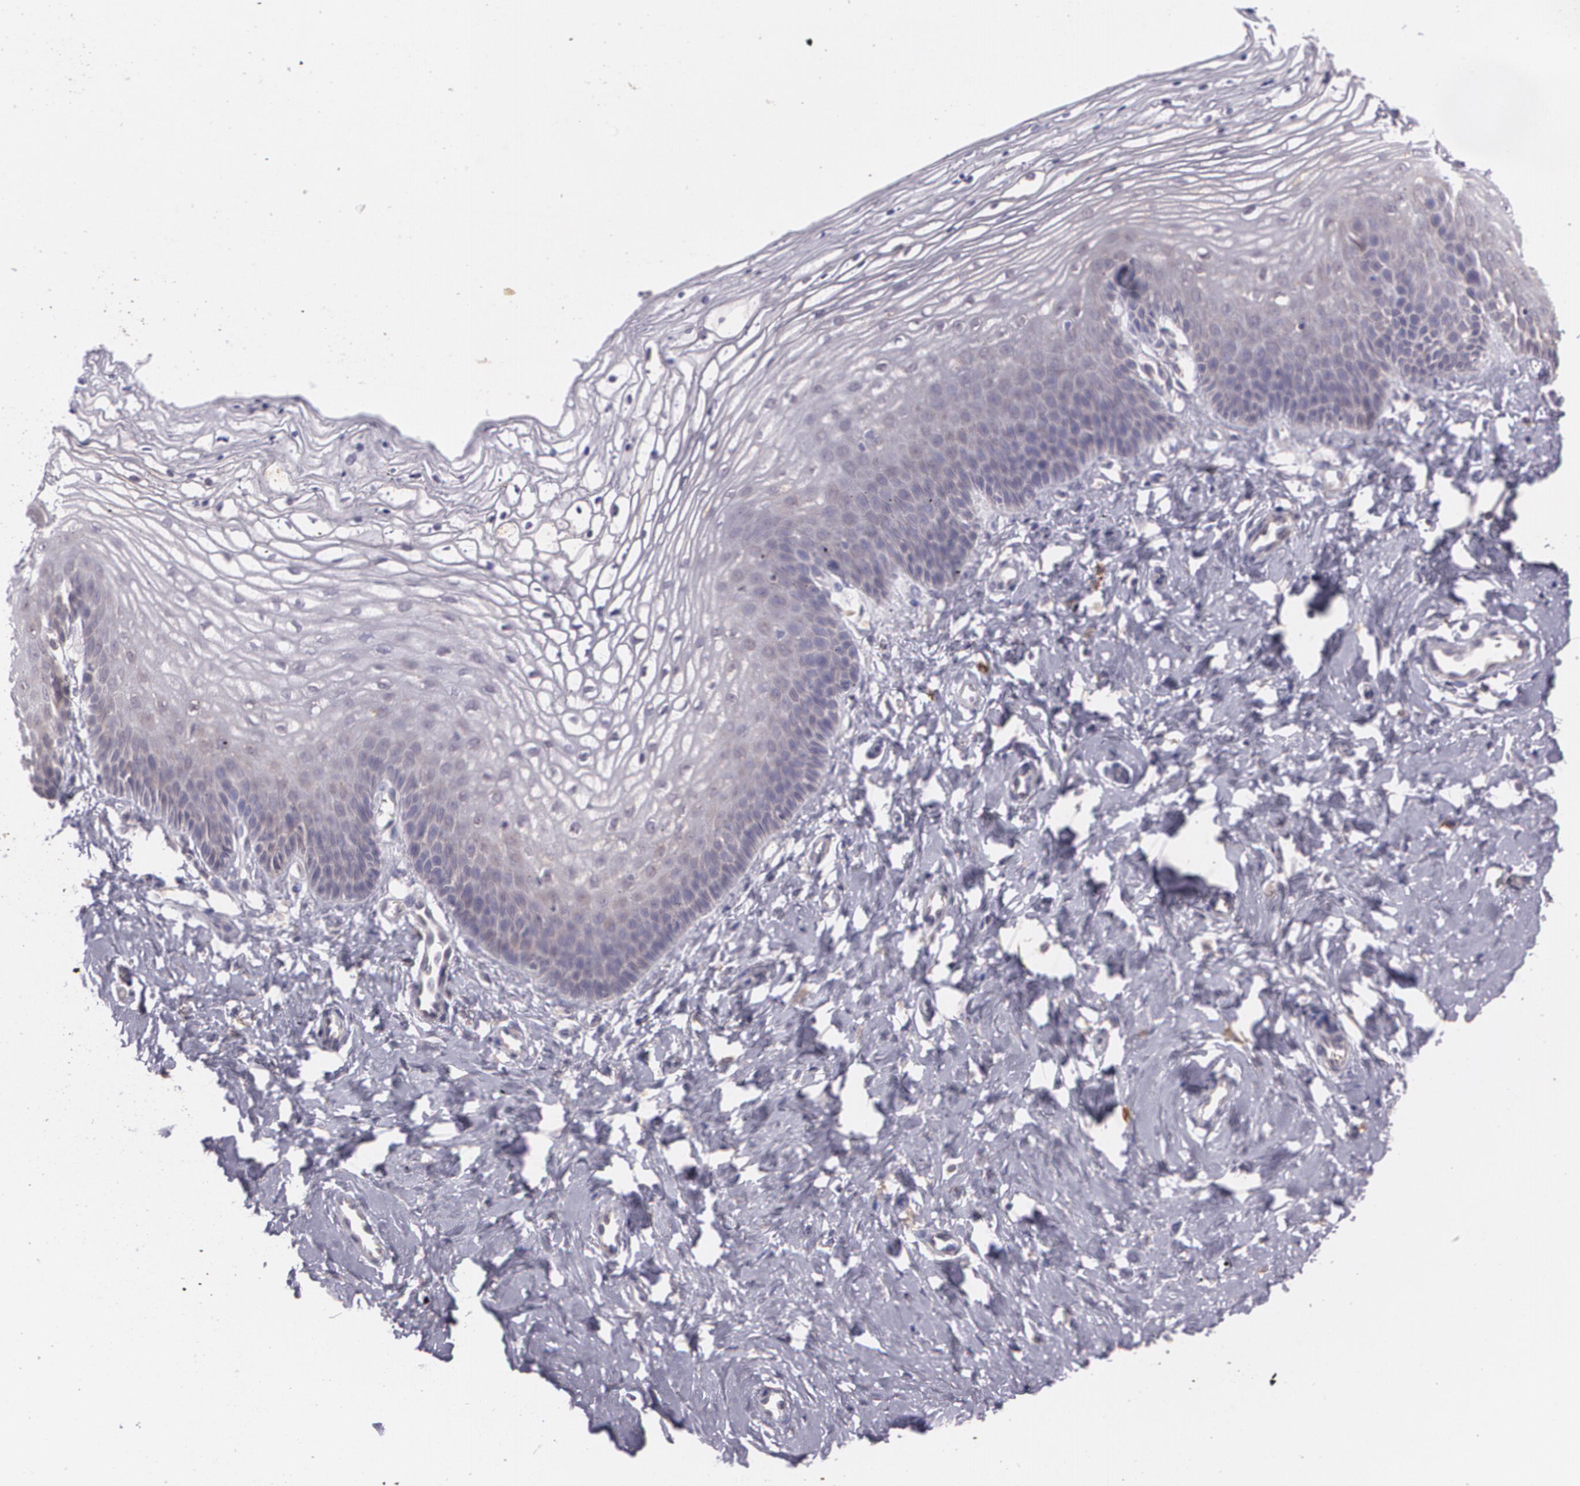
{"staining": {"intensity": "weak", "quantity": "<25%", "location": "cytoplasmic/membranous"}, "tissue": "vagina", "cell_type": "Squamous epithelial cells", "image_type": "normal", "snomed": [{"axis": "morphology", "description": "Normal tissue, NOS"}, {"axis": "topography", "description": "Vagina"}], "caption": "Squamous epithelial cells are negative for protein expression in normal human vagina. (DAB immunohistochemistry (IHC), high magnification).", "gene": "CCL17", "patient": {"sex": "female", "age": 68}}